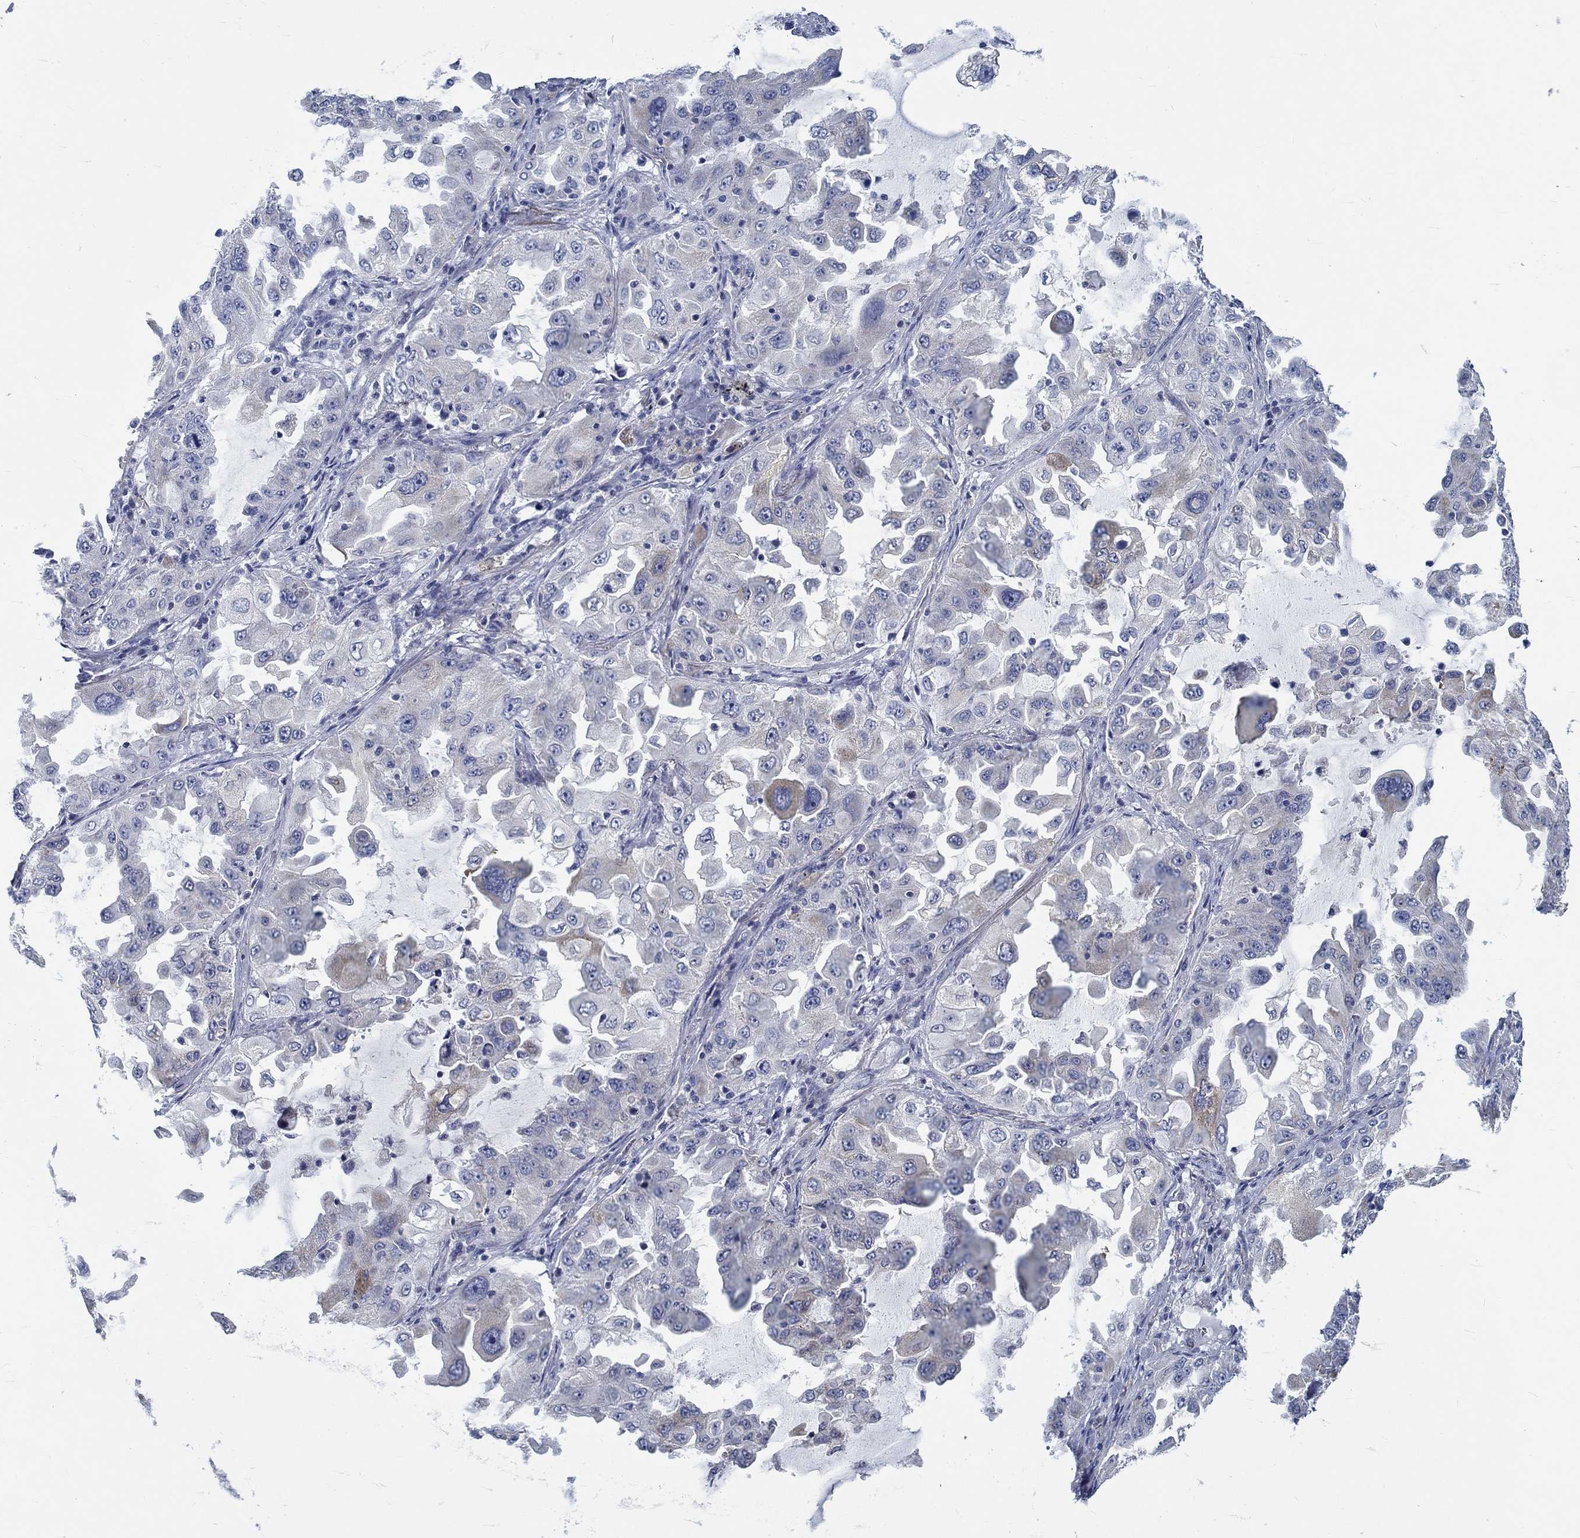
{"staining": {"intensity": "weak", "quantity": "<25%", "location": "cytoplasmic/membranous"}, "tissue": "lung cancer", "cell_type": "Tumor cells", "image_type": "cancer", "snomed": [{"axis": "morphology", "description": "Adenocarcinoma, NOS"}, {"axis": "topography", "description": "Lung"}], "caption": "Protein analysis of adenocarcinoma (lung) displays no significant positivity in tumor cells.", "gene": "MYBPC1", "patient": {"sex": "female", "age": 61}}